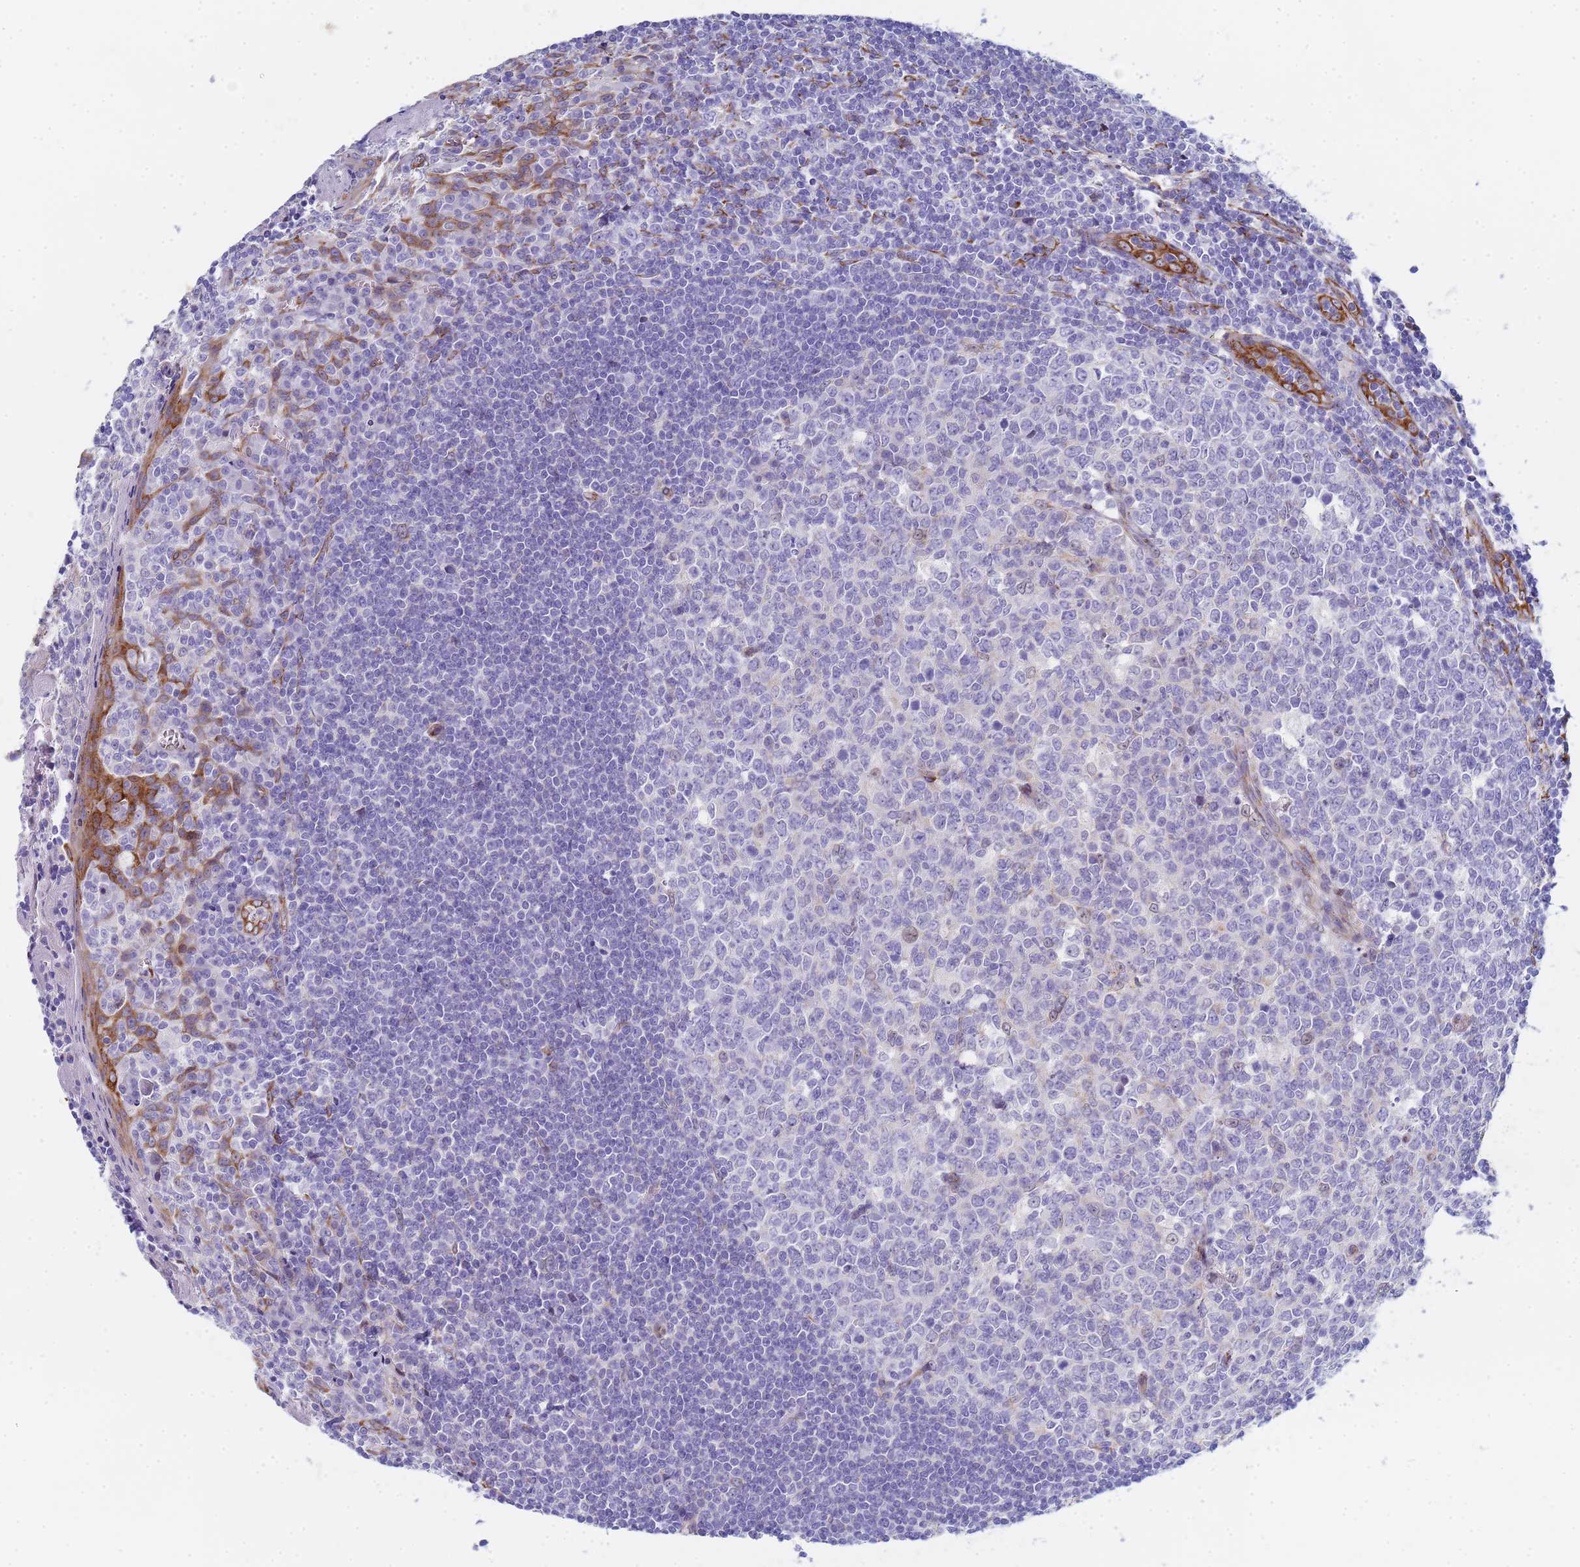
{"staining": {"intensity": "negative", "quantity": "none", "location": "none"}, "tissue": "tonsil", "cell_type": "Germinal center cells", "image_type": "normal", "snomed": [{"axis": "morphology", "description": "Normal tissue, NOS"}, {"axis": "topography", "description": "Tonsil"}], "caption": "A high-resolution micrograph shows immunohistochemistry staining of unremarkable tonsil, which displays no significant positivity in germinal center cells.", "gene": "GDAP2", "patient": {"sex": "male", "age": 27}}